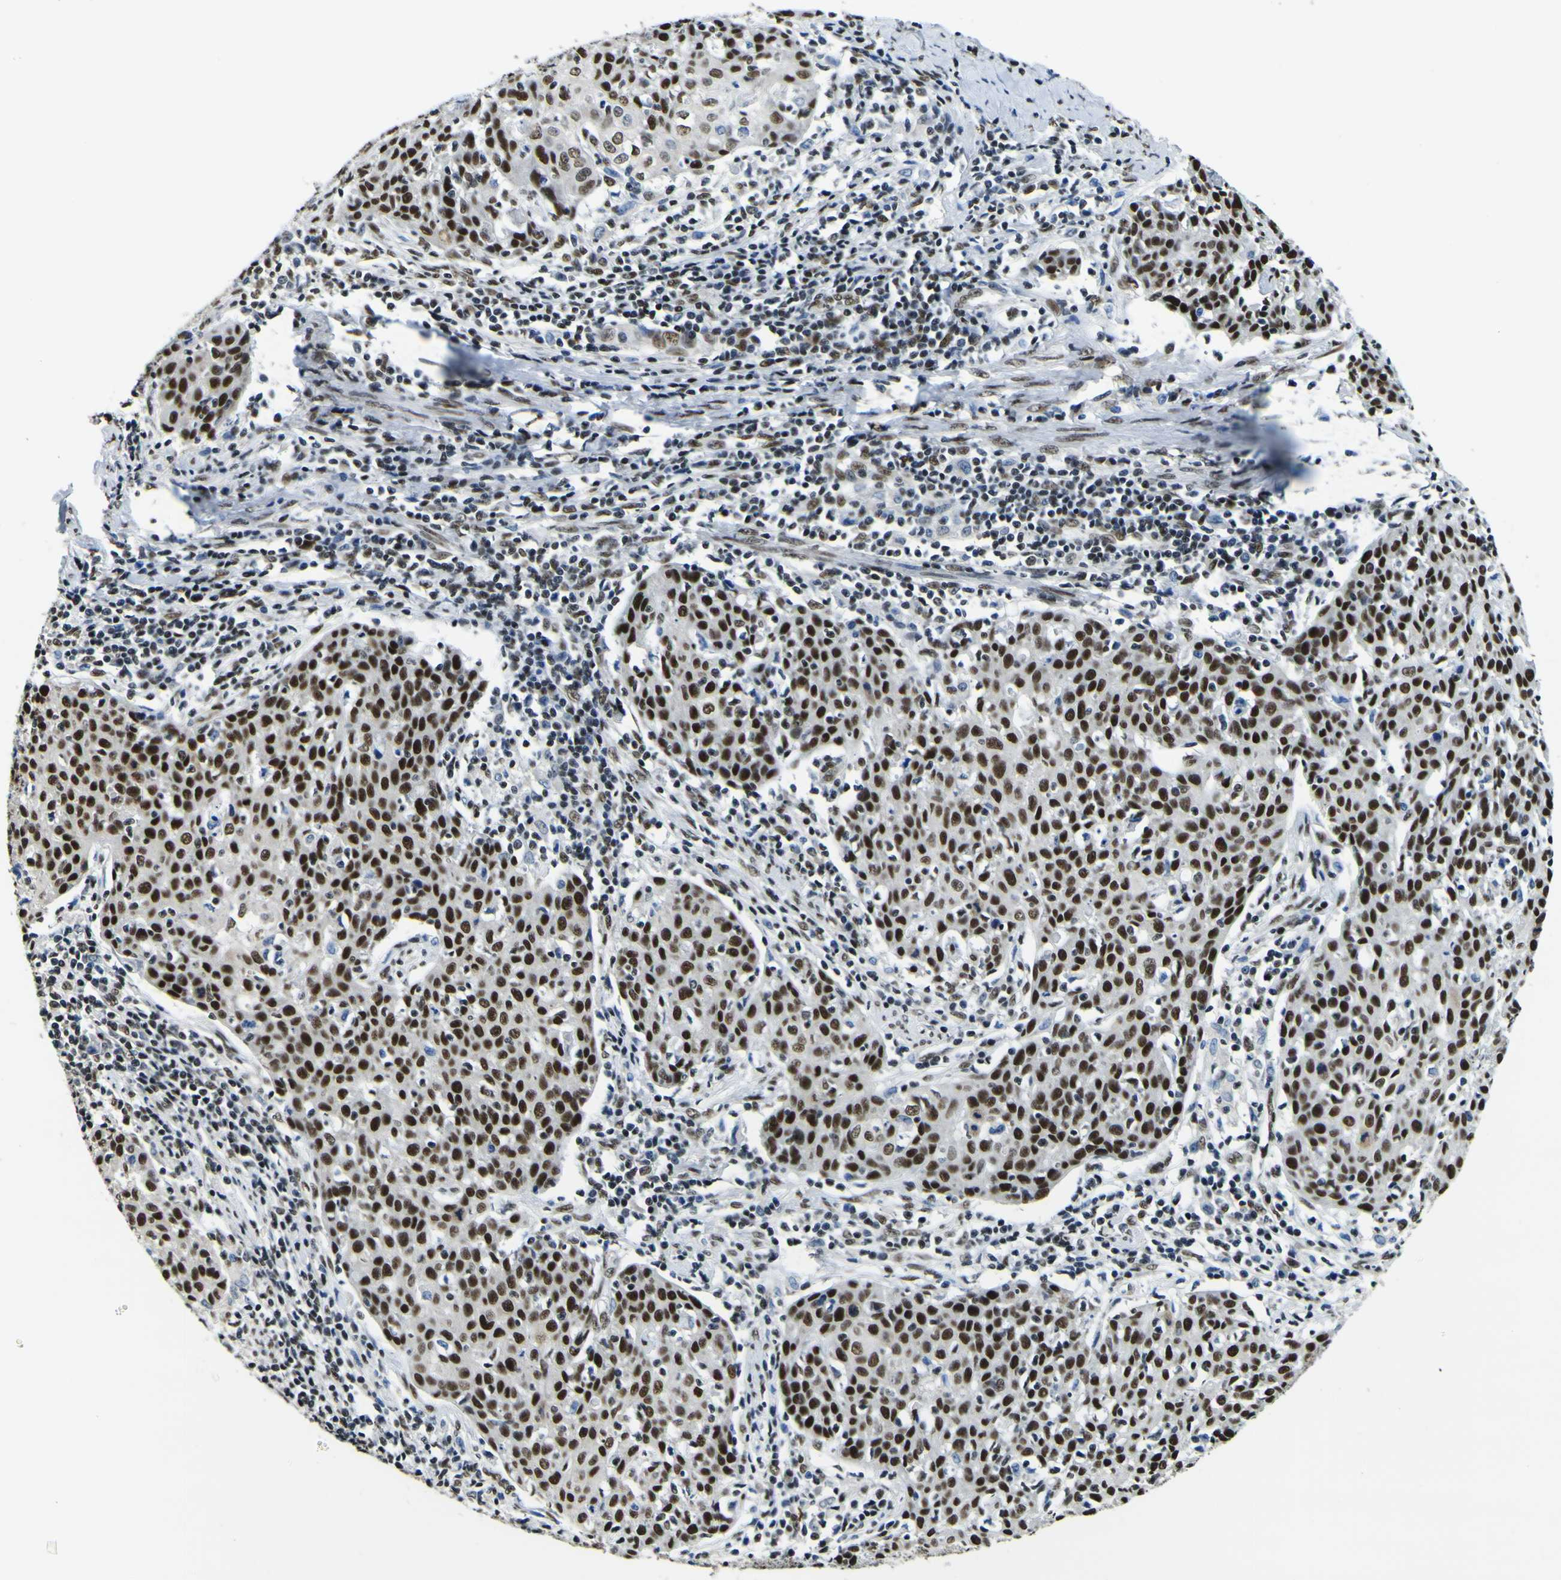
{"staining": {"intensity": "strong", "quantity": ">75%", "location": "nuclear"}, "tissue": "cervical cancer", "cell_type": "Tumor cells", "image_type": "cancer", "snomed": [{"axis": "morphology", "description": "Squamous cell carcinoma, NOS"}, {"axis": "topography", "description": "Cervix"}], "caption": "Cervical cancer (squamous cell carcinoma) stained for a protein (brown) shows strong nuclear positive expression in about >75% of tumor cells.", "gene": "SP1", "patient": {"sex": "female", "age": 38}}